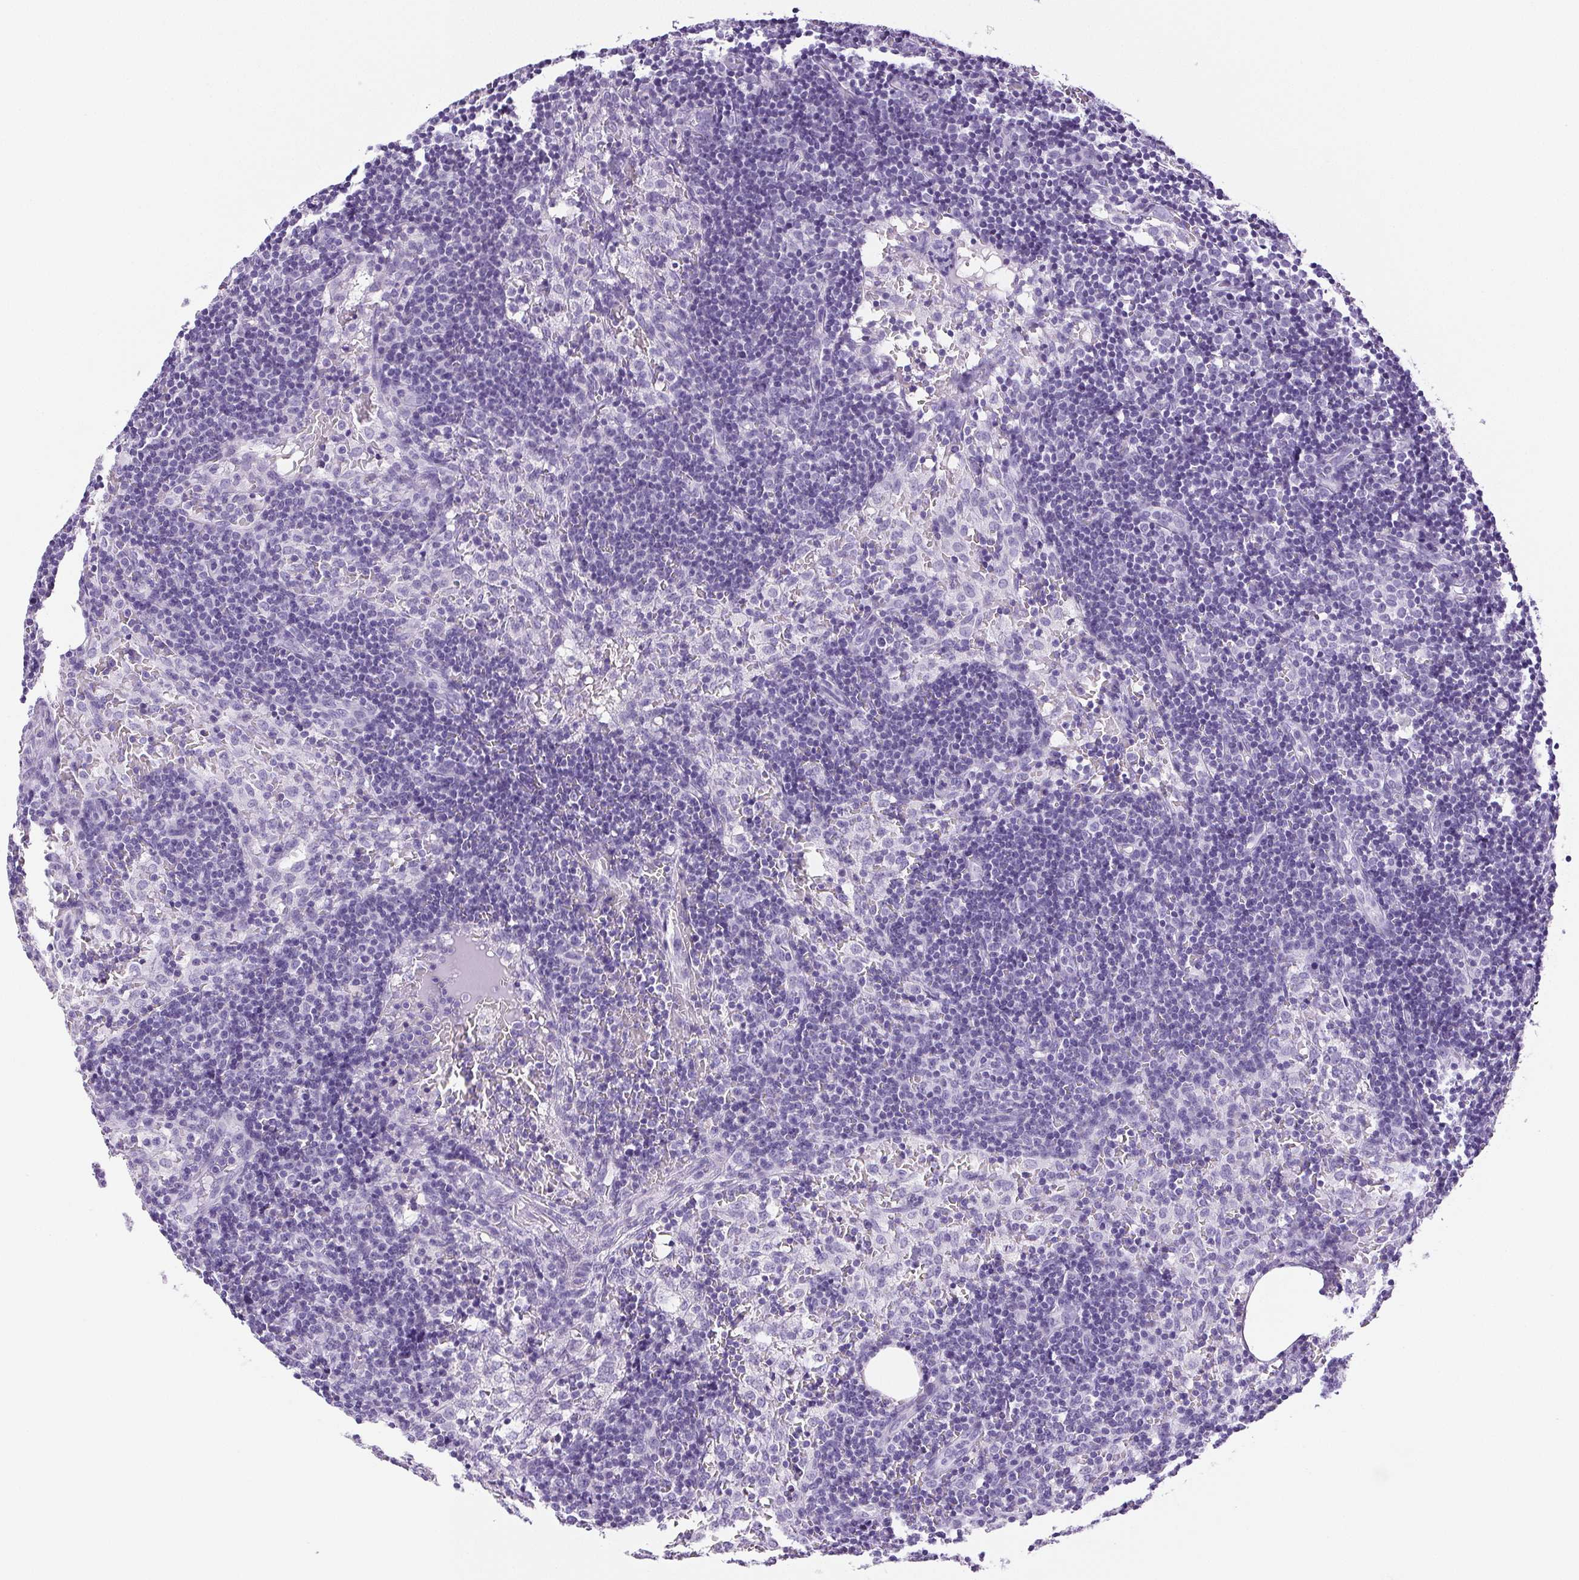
{"staining": {"intensity": "negative", "quantity": "none", "location": "none"}, "tissue": "lymph node", "cell_type": "Germinal center cells", "image_type": "normal", "snomed": [{"axis": "morphology", "description": "Normal tissue, NOS"}, {"axis": "topography", "description": "Lymph node"}], "caption": "A photomicrograph of human lymph node is negative for staining in germinal center cells.", "gene": "HLA", "patient": {"sex": "female", "age": 41}}